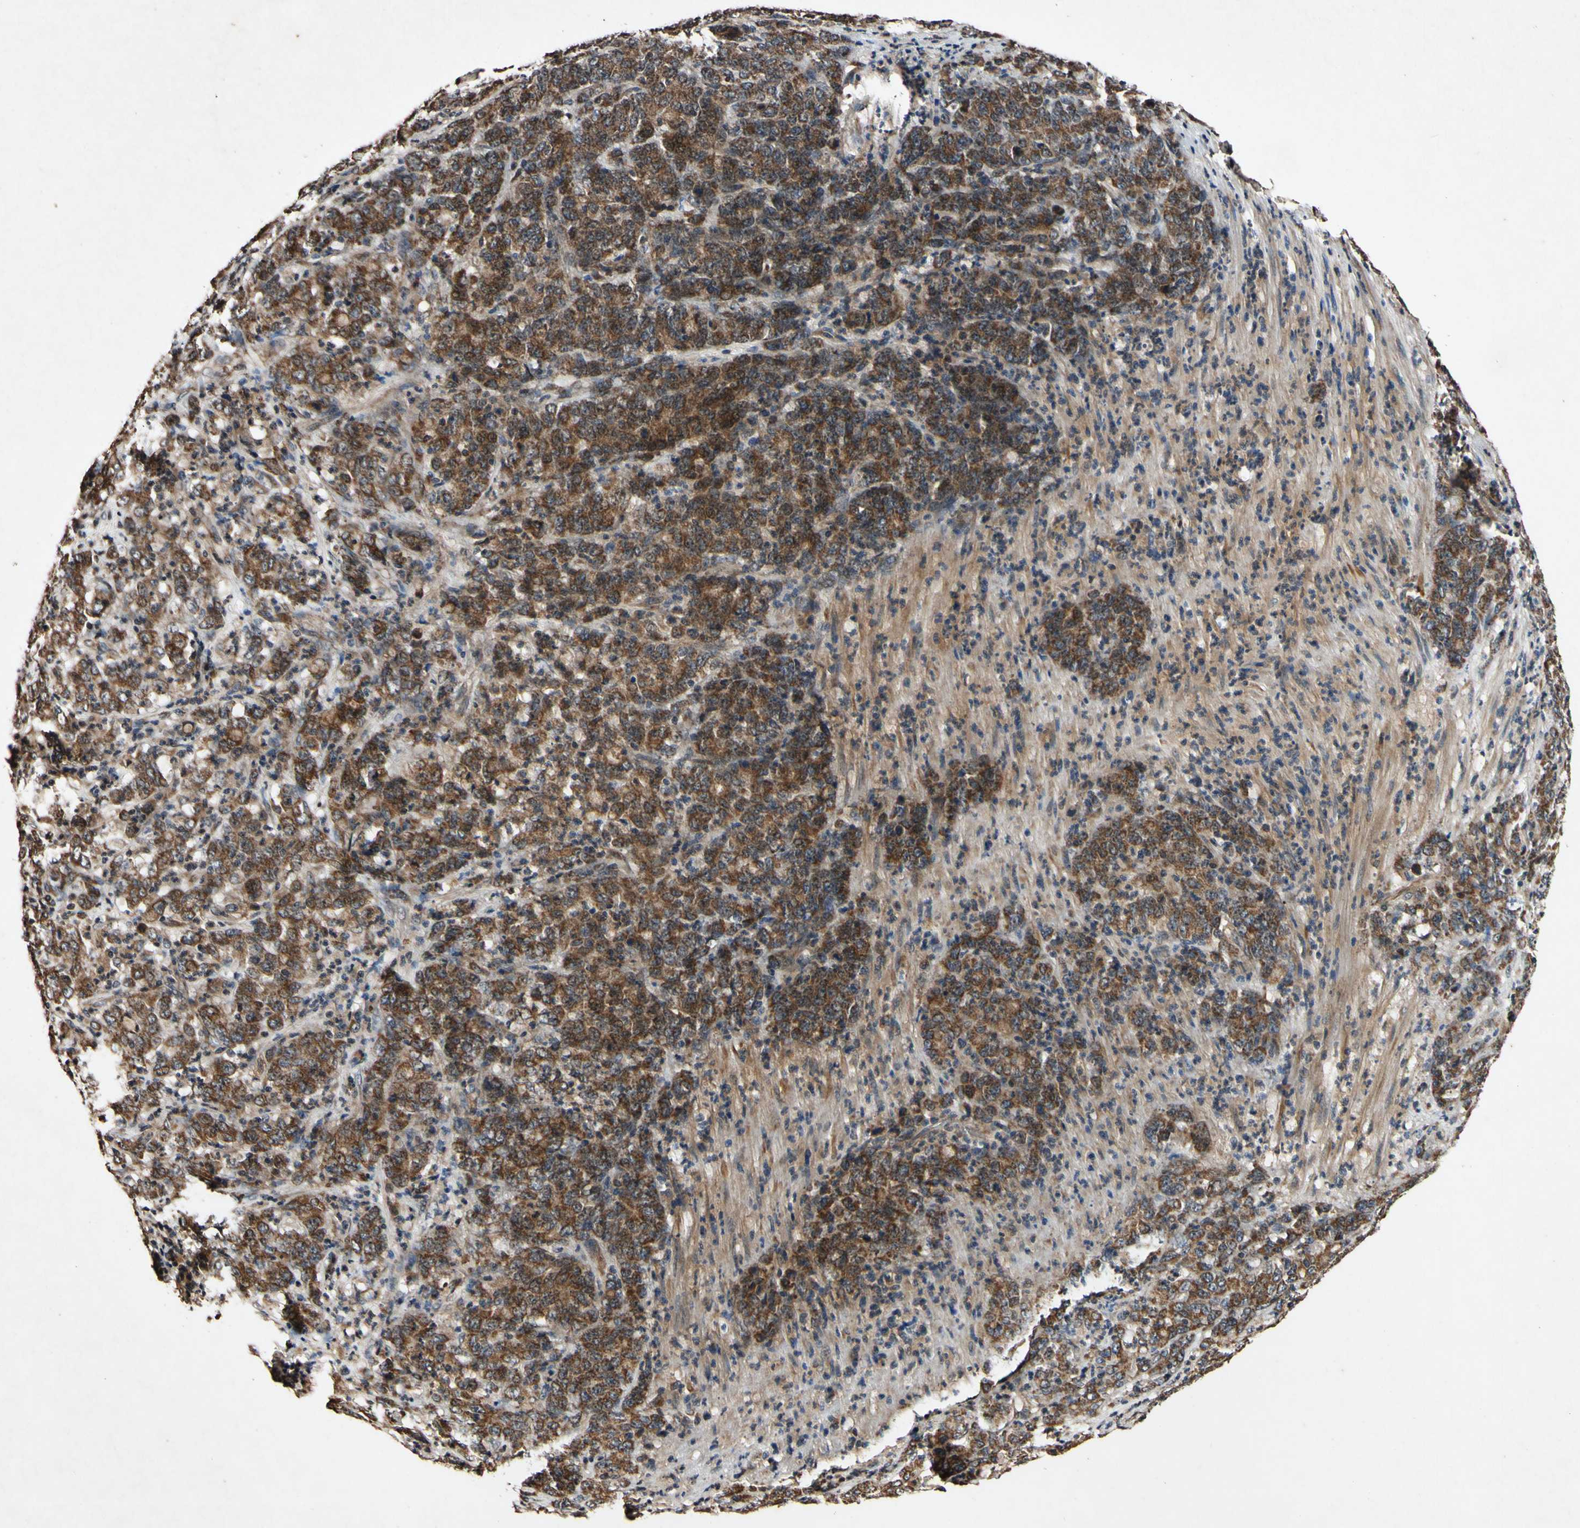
{"staining": {"intensity": "strong", "quantity": ">75%", "location": "cytoplasmic/membranous"}, "tissue": "stomach cancer", "cell_type": "Tumor cells", "image_type": "cancer", "snomed": [{"axis": "morphology", "description": "Adenocarcinoma, NOS"}, {"axis": "topography", "description": "Stomach, lower"}], "caption": "A brown stain labels strong cytoplasmic/membranous expression of a protein in human stomach cancer (adenocarcinoma) tumor cells.", "gene": "PLAT", "patient": {"sex": "female", "age": 71}}